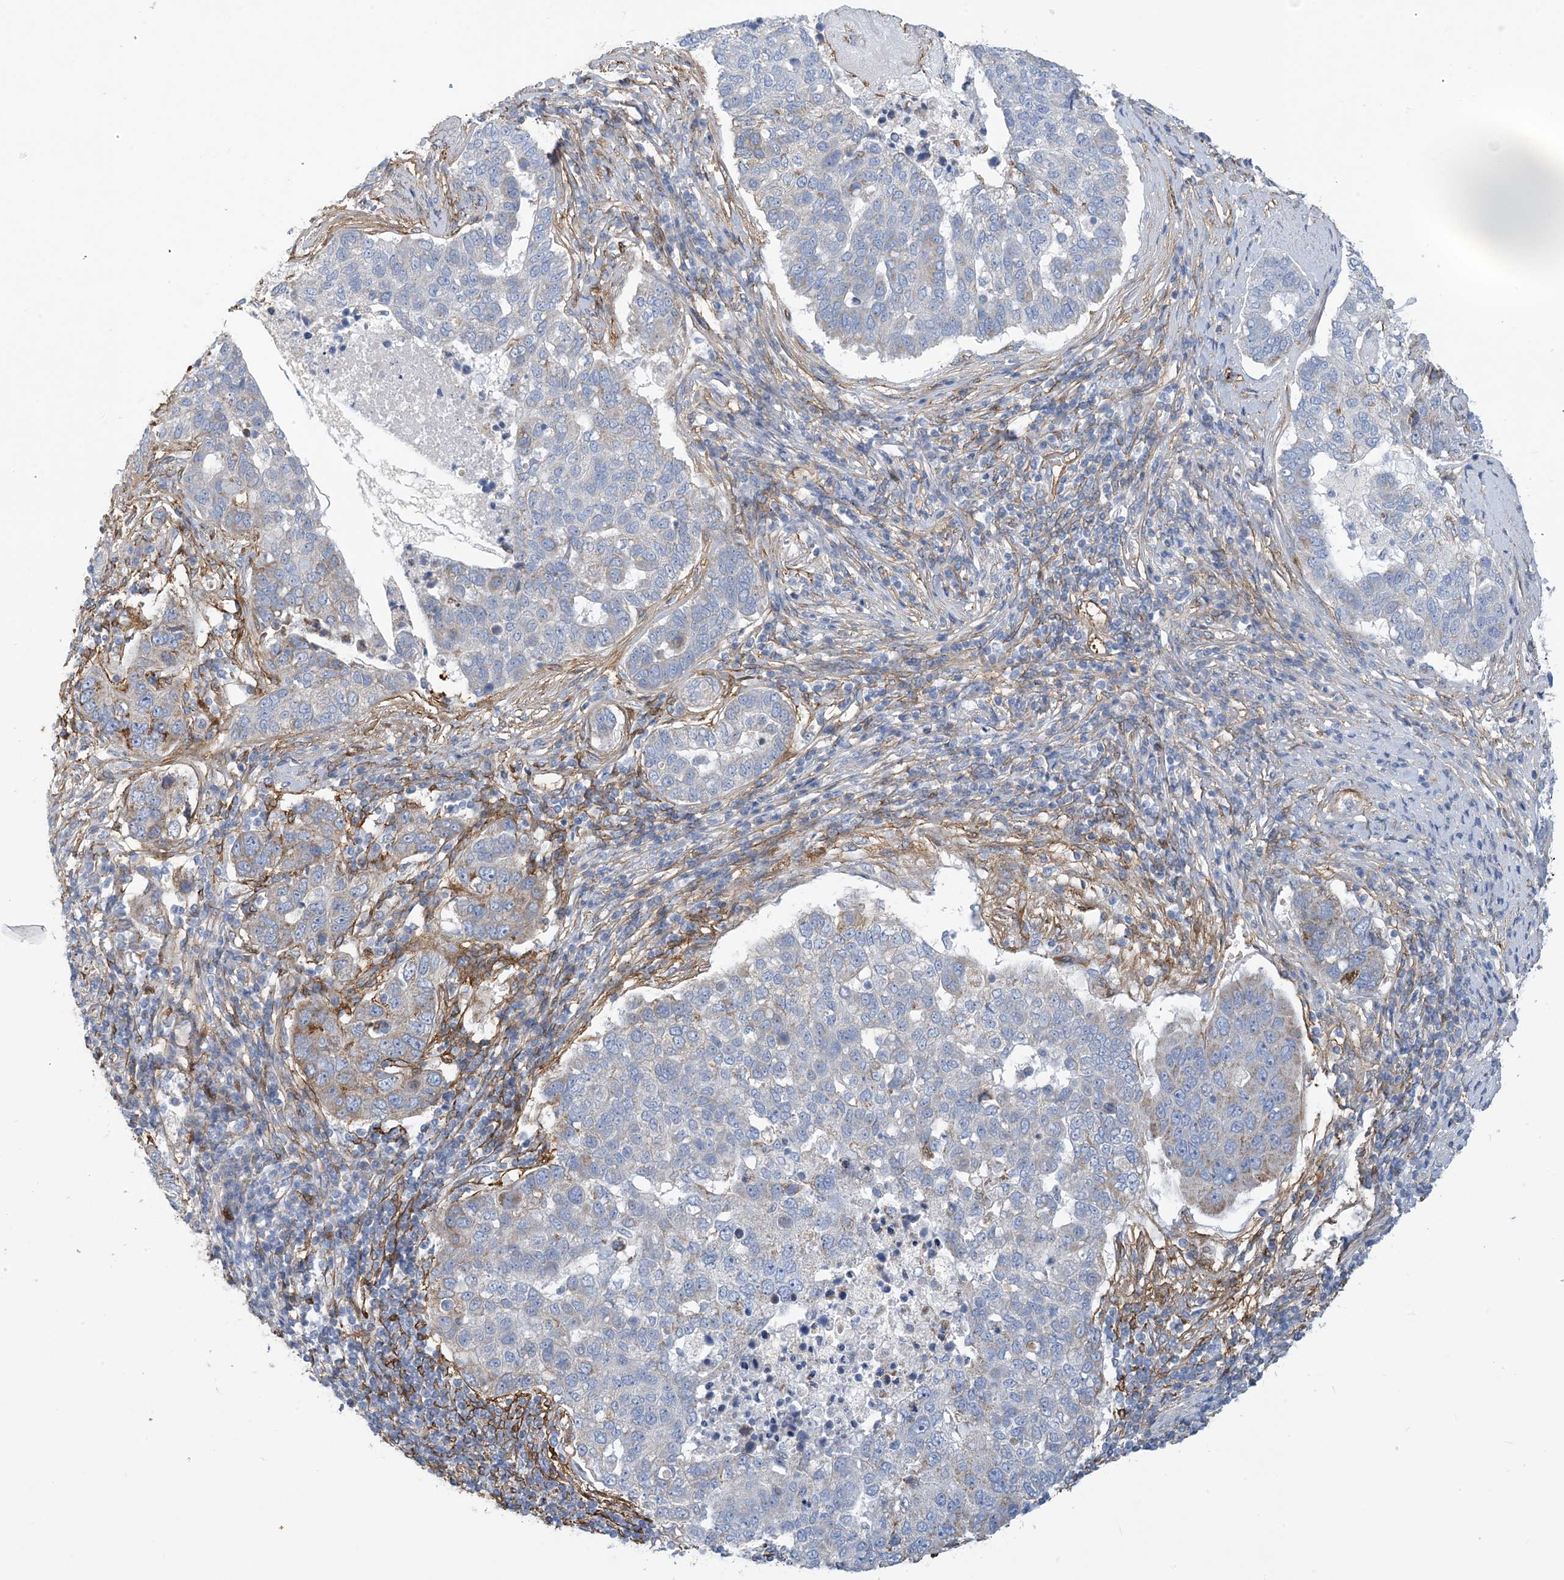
{"staining": {"intensity": "negative", "quantity": "none", "location": "none"}, "tissue": "pancreatic cancer", "cell_type": "Tumor cells", "image_type": "cancer", "snomed": [{"axis": "morphology", "description": "Adenocarcinoma, NOS"}, {"axis": "topography", "description": "Pancreas"}], "caption": "Immunohistochemical staining of human pancreatic cancer exhibits no significant positivity in tumor cells. (Brightfield microscopy of DAB immunohistochemistry (IHC) at high magnification).", "gene": "EIF2A", "patient": {"sex": "female", "age": 61}}